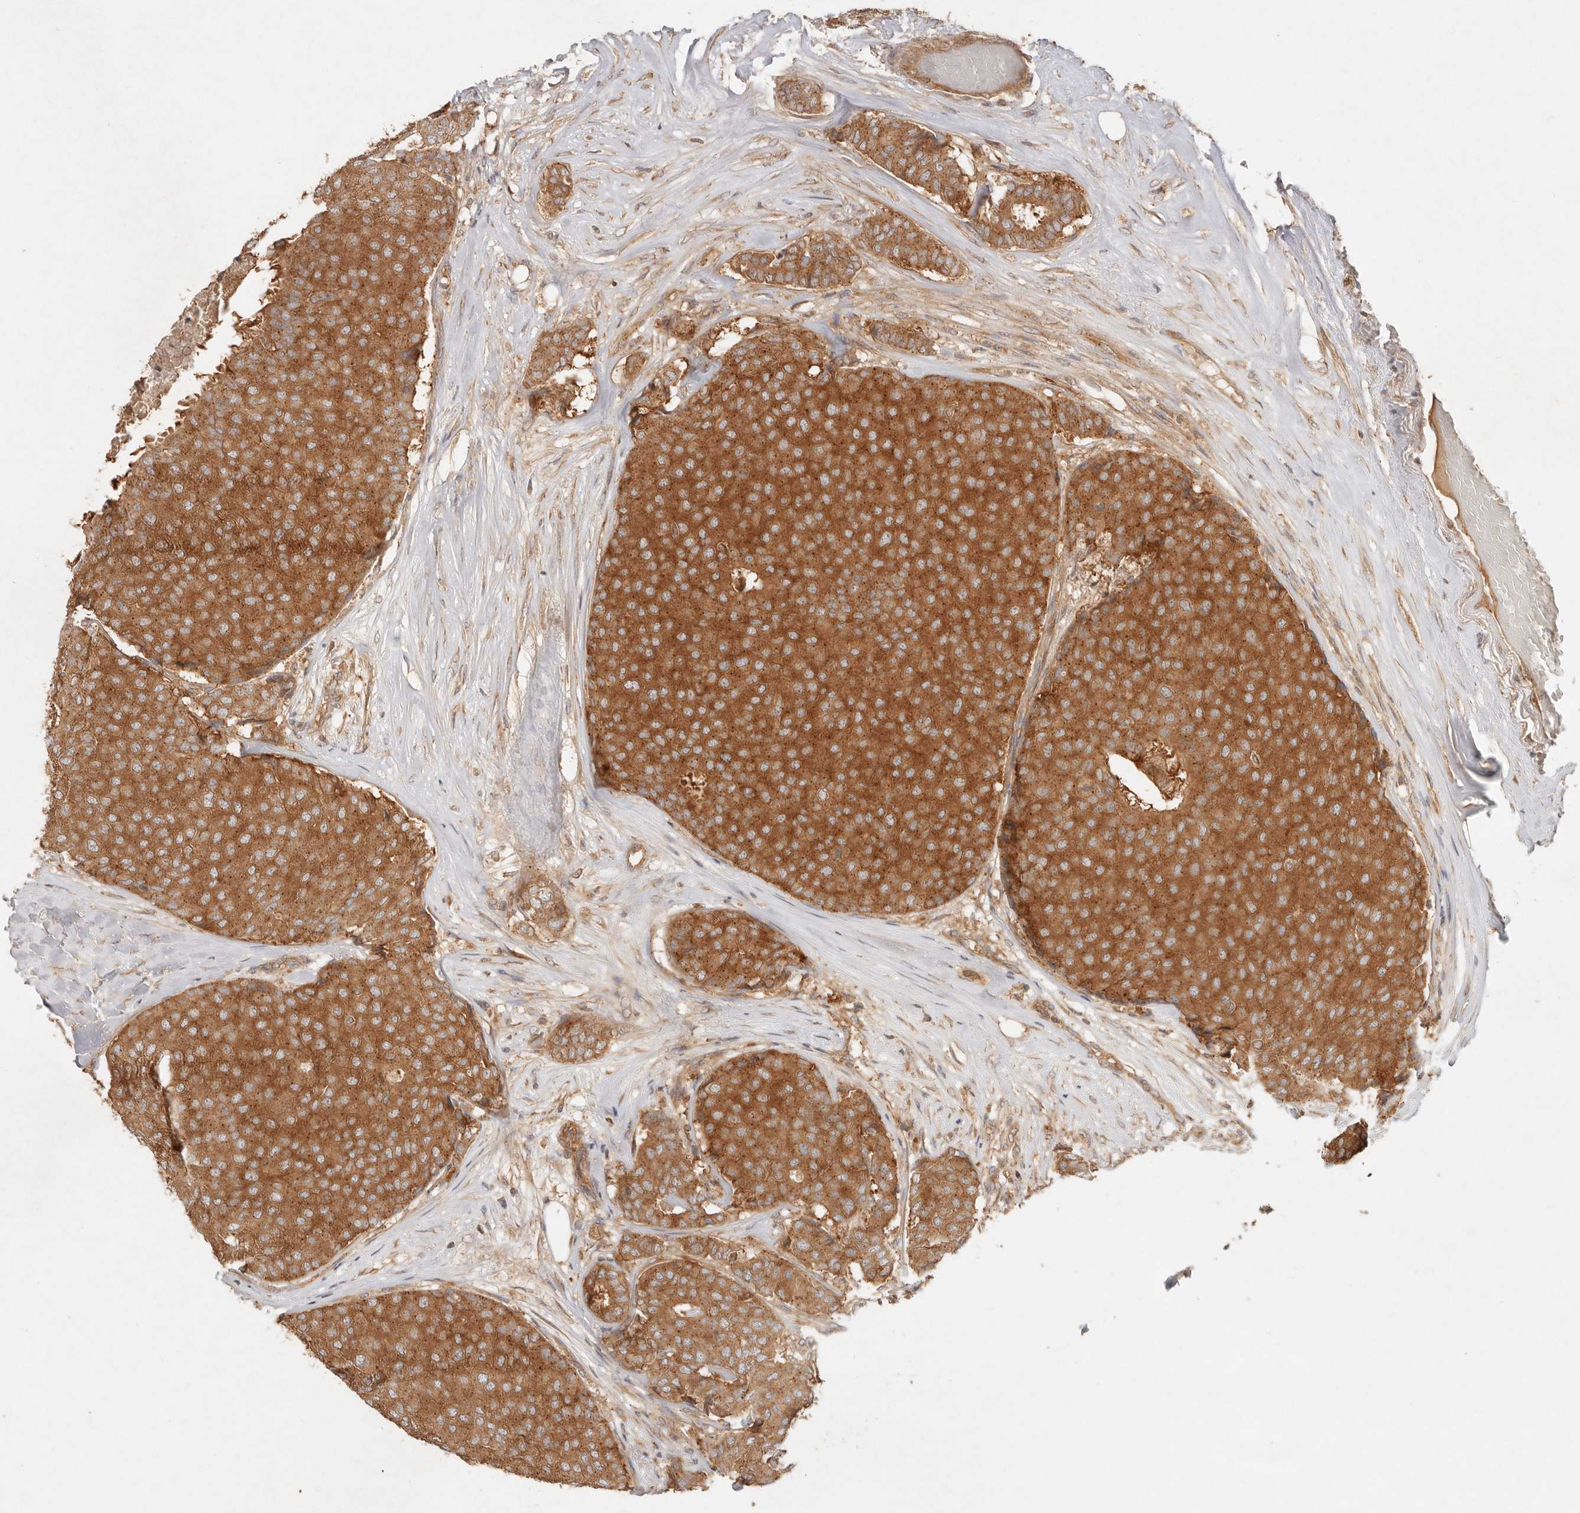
{"staining": {"intensity": "strong", "quantity": ">75%", "location": "cytoplasmic/membranous"}, "tissue": "breast cancer", "cell_type": "Tumor cells", "image_type": "cancer", "snomed": [{"axis": "morphology", "description": "Duct carcinoma"}, {"axis": "topography", "description": "Breast"}], "caption": "DAB immunohistochemical staining of breast intraductal carcinoma displays strong cytoplasmic/membranous protein positivity in about >75% of tumor cells.", "gene": "HECTD3", "patient": {"sex": "female", "age": 75}}